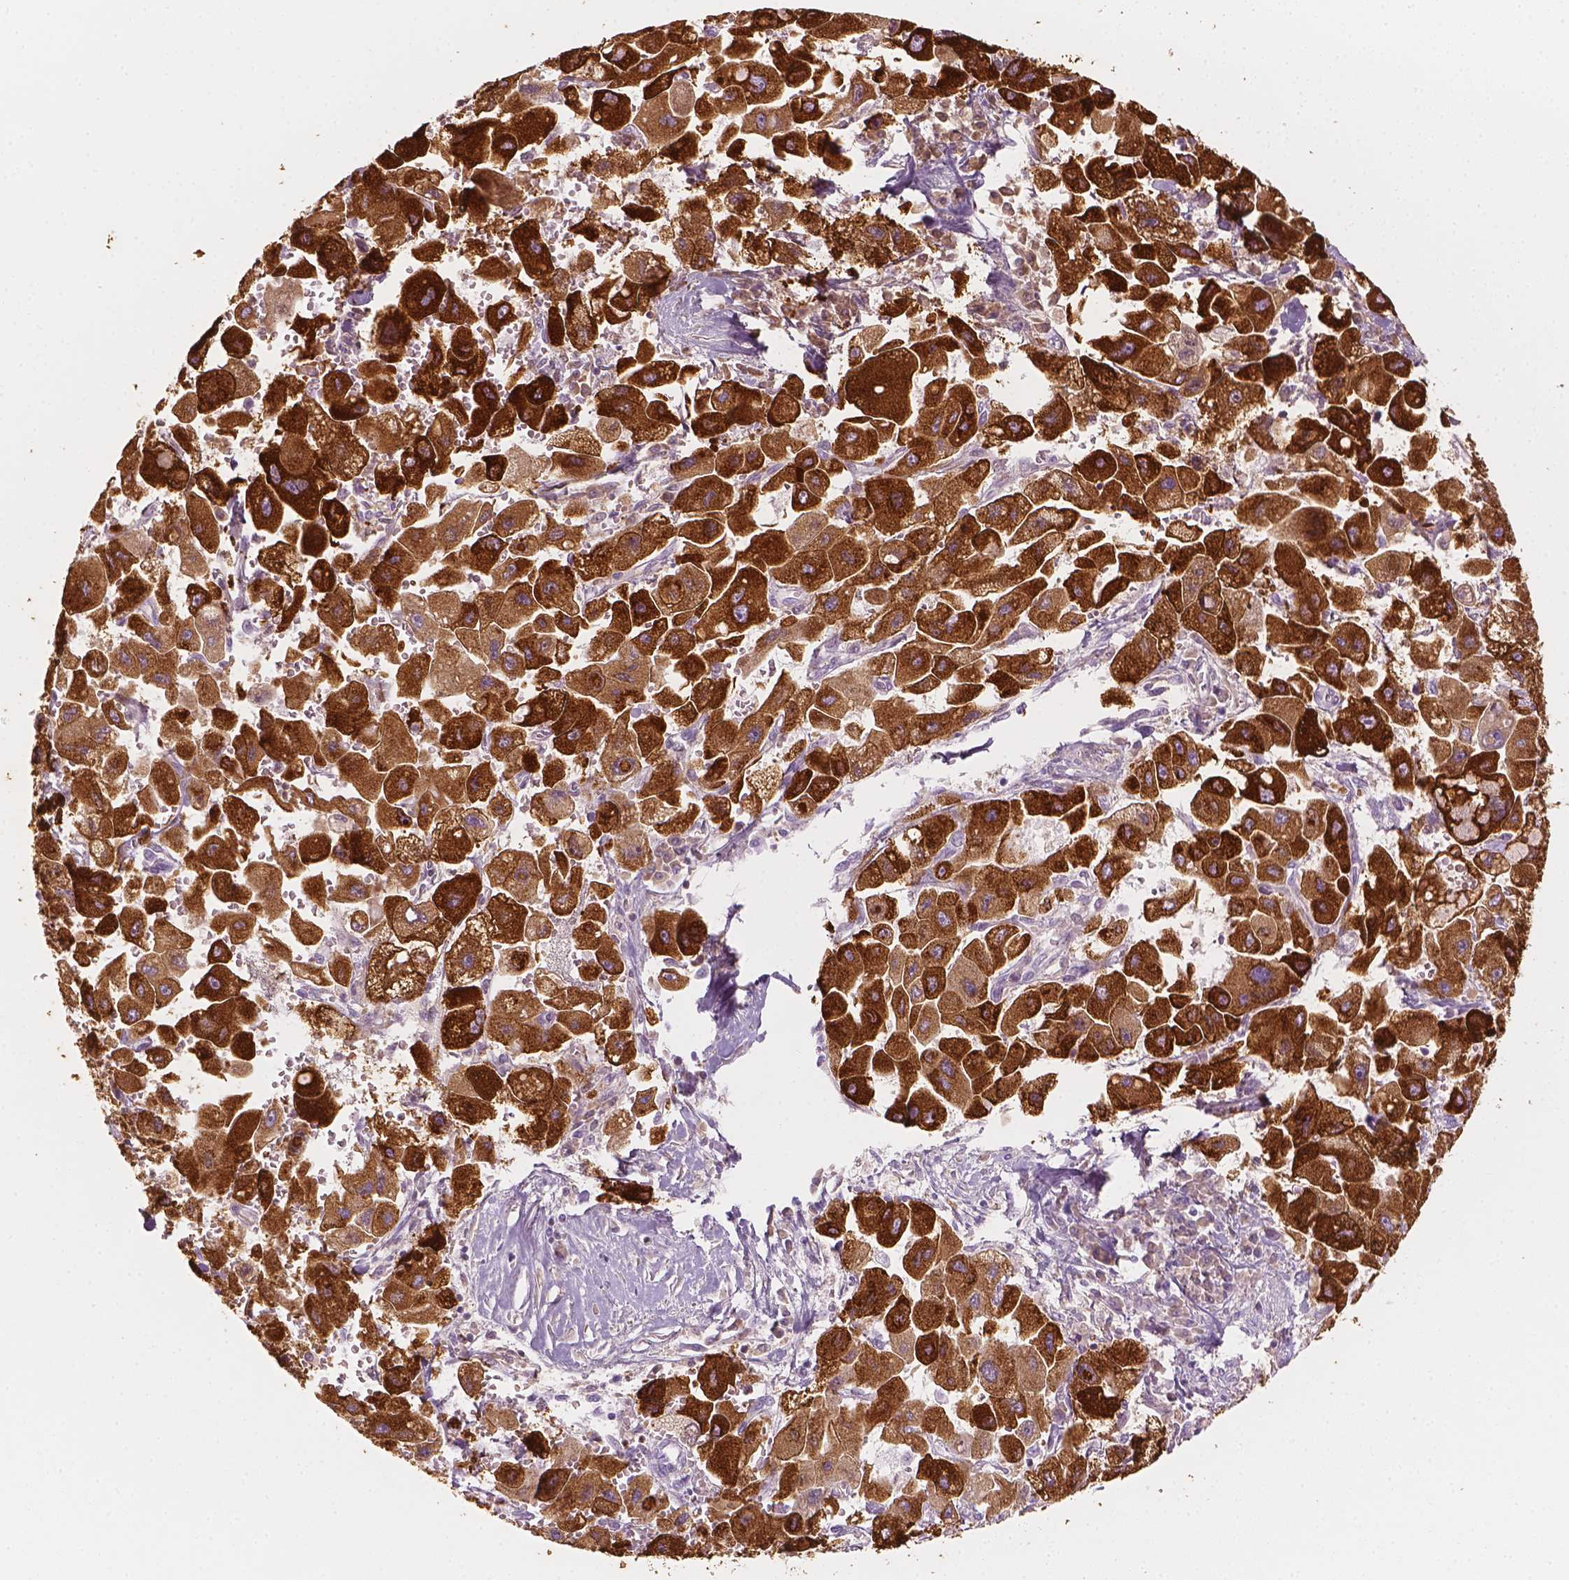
{"staining": {"intensity": "strong", "quantity": ">75%", "location": "cytoplasmic/membranous"}, "tissue": "liver cancer", "cell_type": "Tumor cells", "image_type": "cancer", "snomed": [{"axis": "morphology", "description": "Carcinoma, Hepatocellular, NOS"}, {"axis": "topography", "description": "Liver"}], "caption": "Immunohistochemical staining of human hepatocellular carcinoma (liver) exhibits high levels of strong cytoplasmic/membranous protein staining in approximately >75% of tumor cells. (DAB = brown stain, brightfield microscopy at high magnification).", "gene": "CES1", "patient": {"sex": "male", "age": 24}}